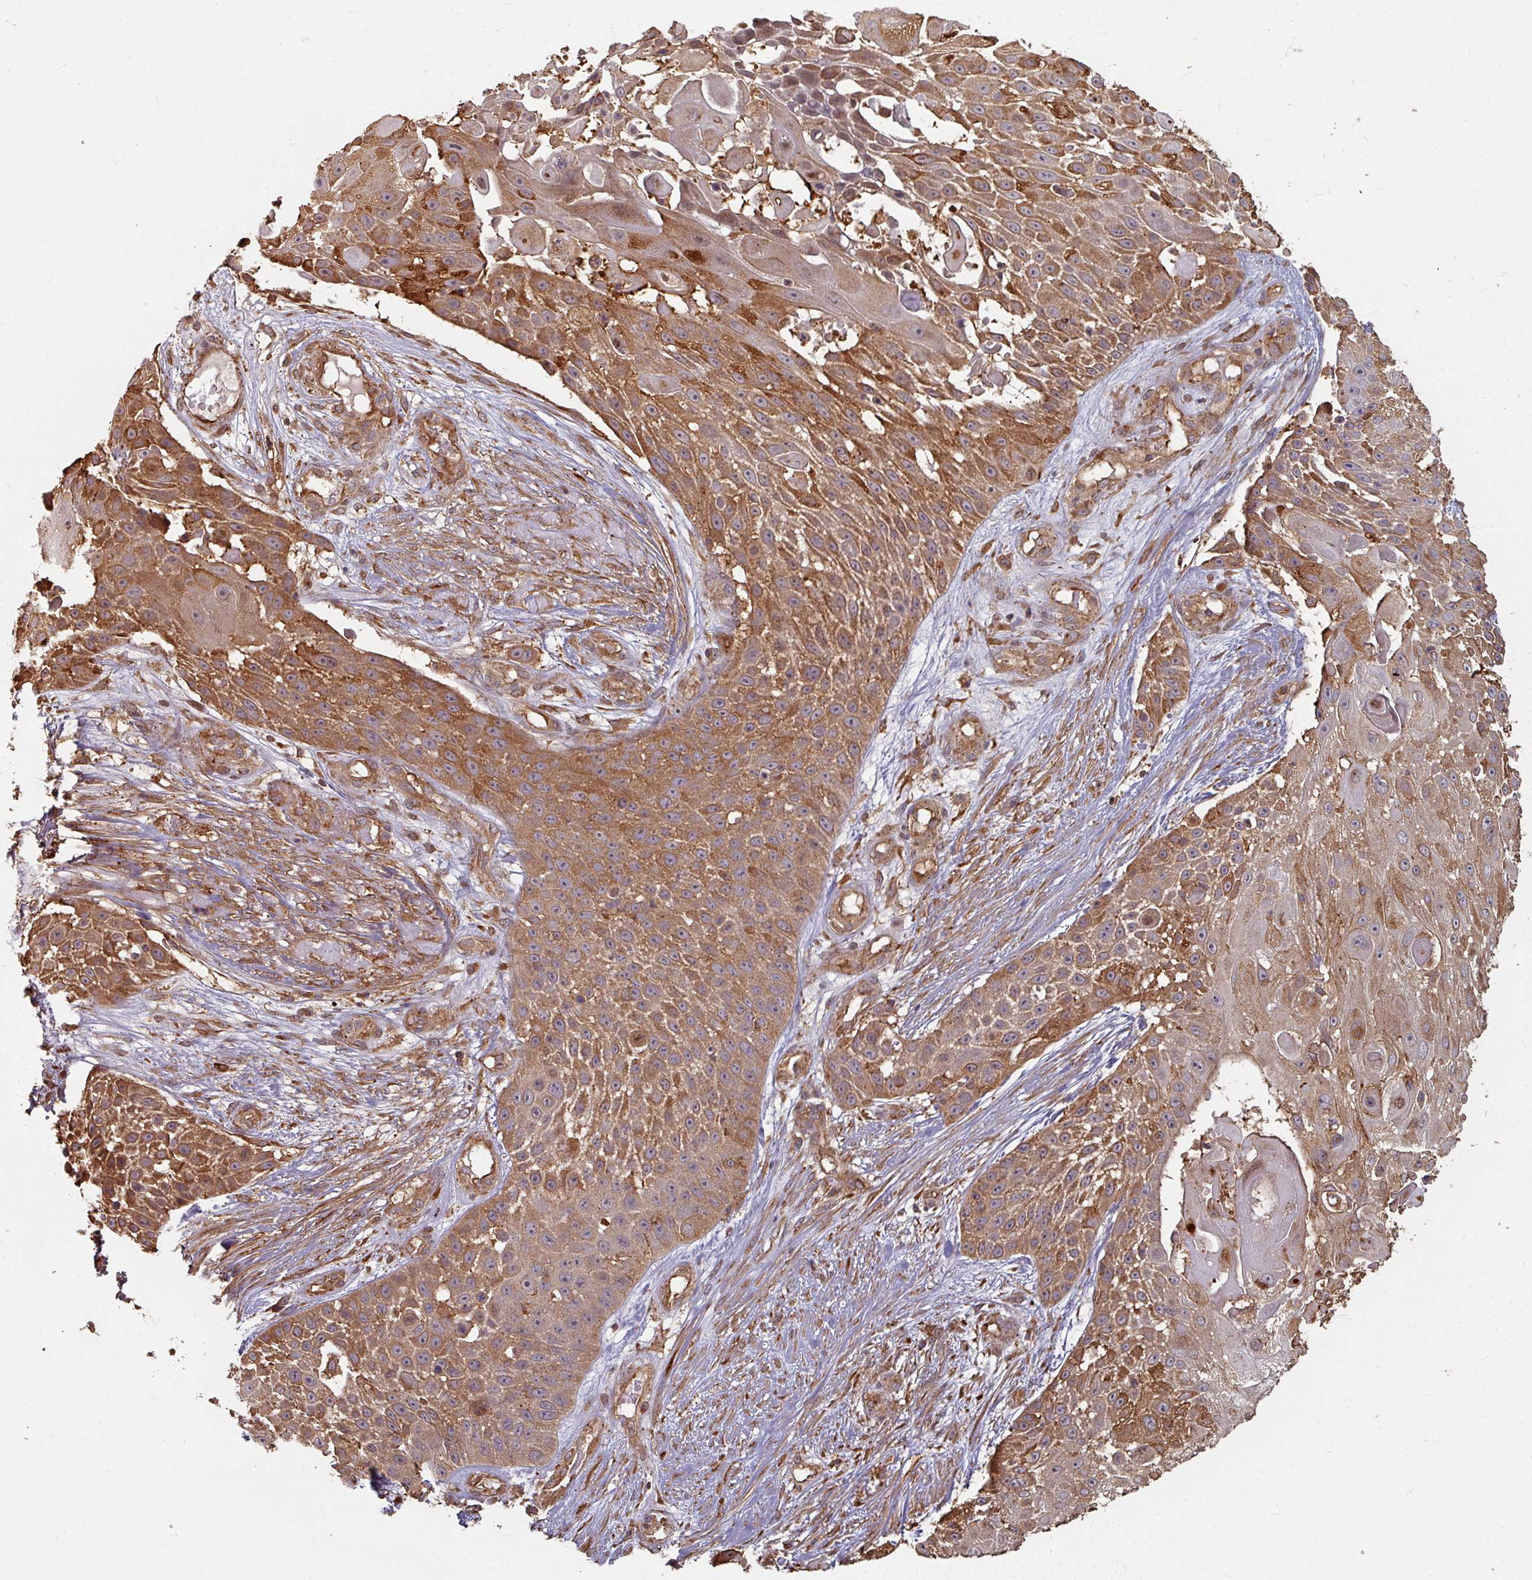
{"staining": {"intensity": "moderate", "quantity": ">75%", "location": "cytoplasmic/membranous"}, "tissue": "skin cancer", "cell_type": "Tumor cells", "image_type": "cancer", "snomed": [{"axis": "morphology", "description": "Squamous cell carcinoma, NOS"}, {"axis": "topography", "description": "Skin"}], "caption": "Squamous cell carcinoma (skin) was stained to show a protein in brown. There is medium levels of moderate cytoplasmic/membranous positivity in about >75% of tumor cells.", "gene": "CCDC68", "patient": {"sex": "female", "age": 86}}